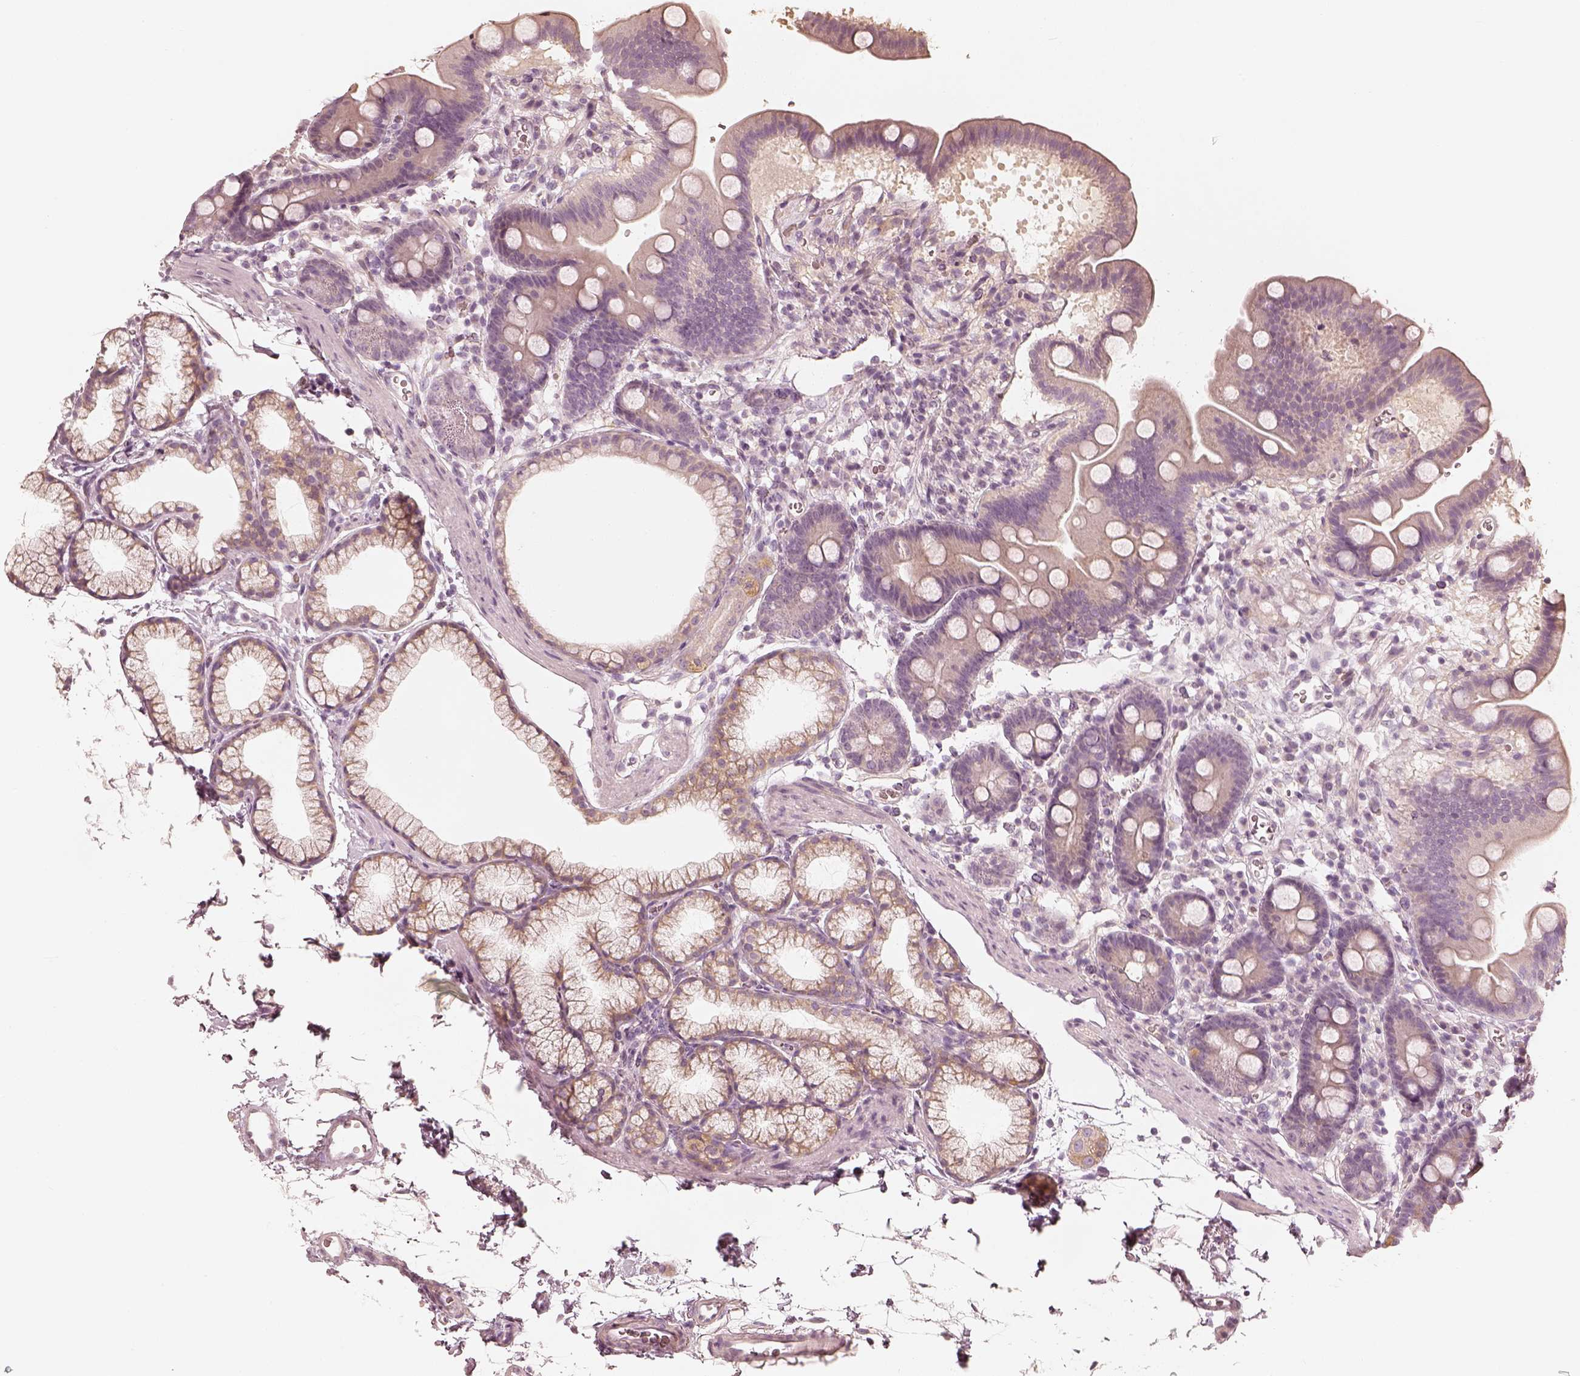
{"staining": {"intensity": "negative", "quantity": "none", "location": "none"}, "tissue": "duodenum", "cell_type": "Glandular cells", "image_type": "normal", "snomed": [{"axis": "morphology", "description": "Normal tissue, NOS"}, {"axis": "topography", "description": "Duodenum"}], "caption": "Glandular cells show no significant expression in benign duodenum.", "gene": "FMNL2", "patient": {"sex": "male", "age": 59}}